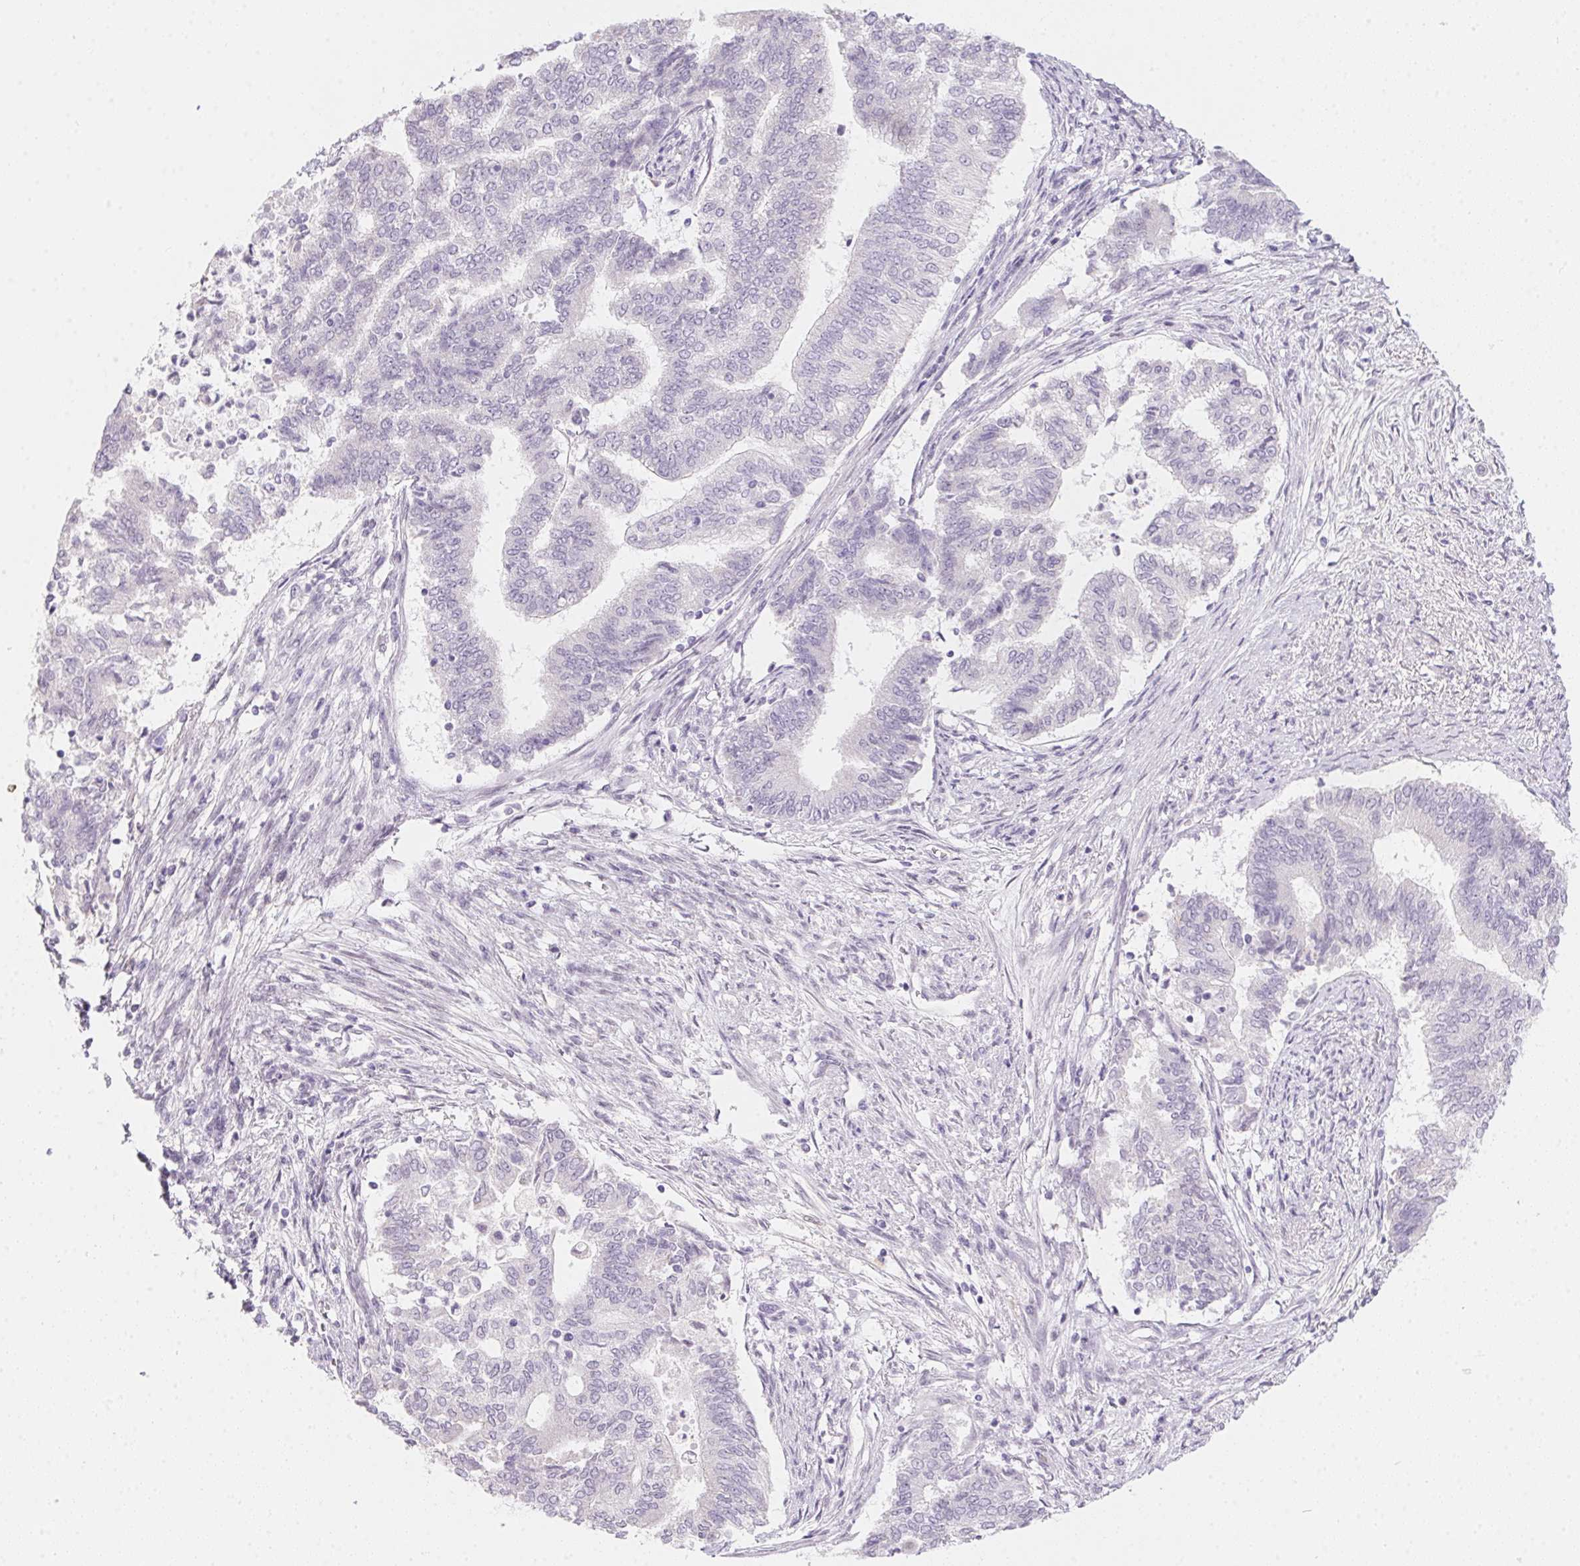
{"staining": {"intensity": "negative", "quantity": "none", "location": "none"}, "tissue": "endometrial cancer", "cell_type": "Tumor cells", "image_type": "cancer", "snomed": [{"axis": "morphology", "description": "Adenocarcinoma, NOS"}, {"axis": "topography", "description": "Endometrium"}], "caption": "This is a micrograph of immunohistochemistry (IHC) staining of adenocarcinoma (endometrial), which shows no staining in tumor cells.", "gene": "MORC1", "patient": {"sex": "female", "age": 65}}